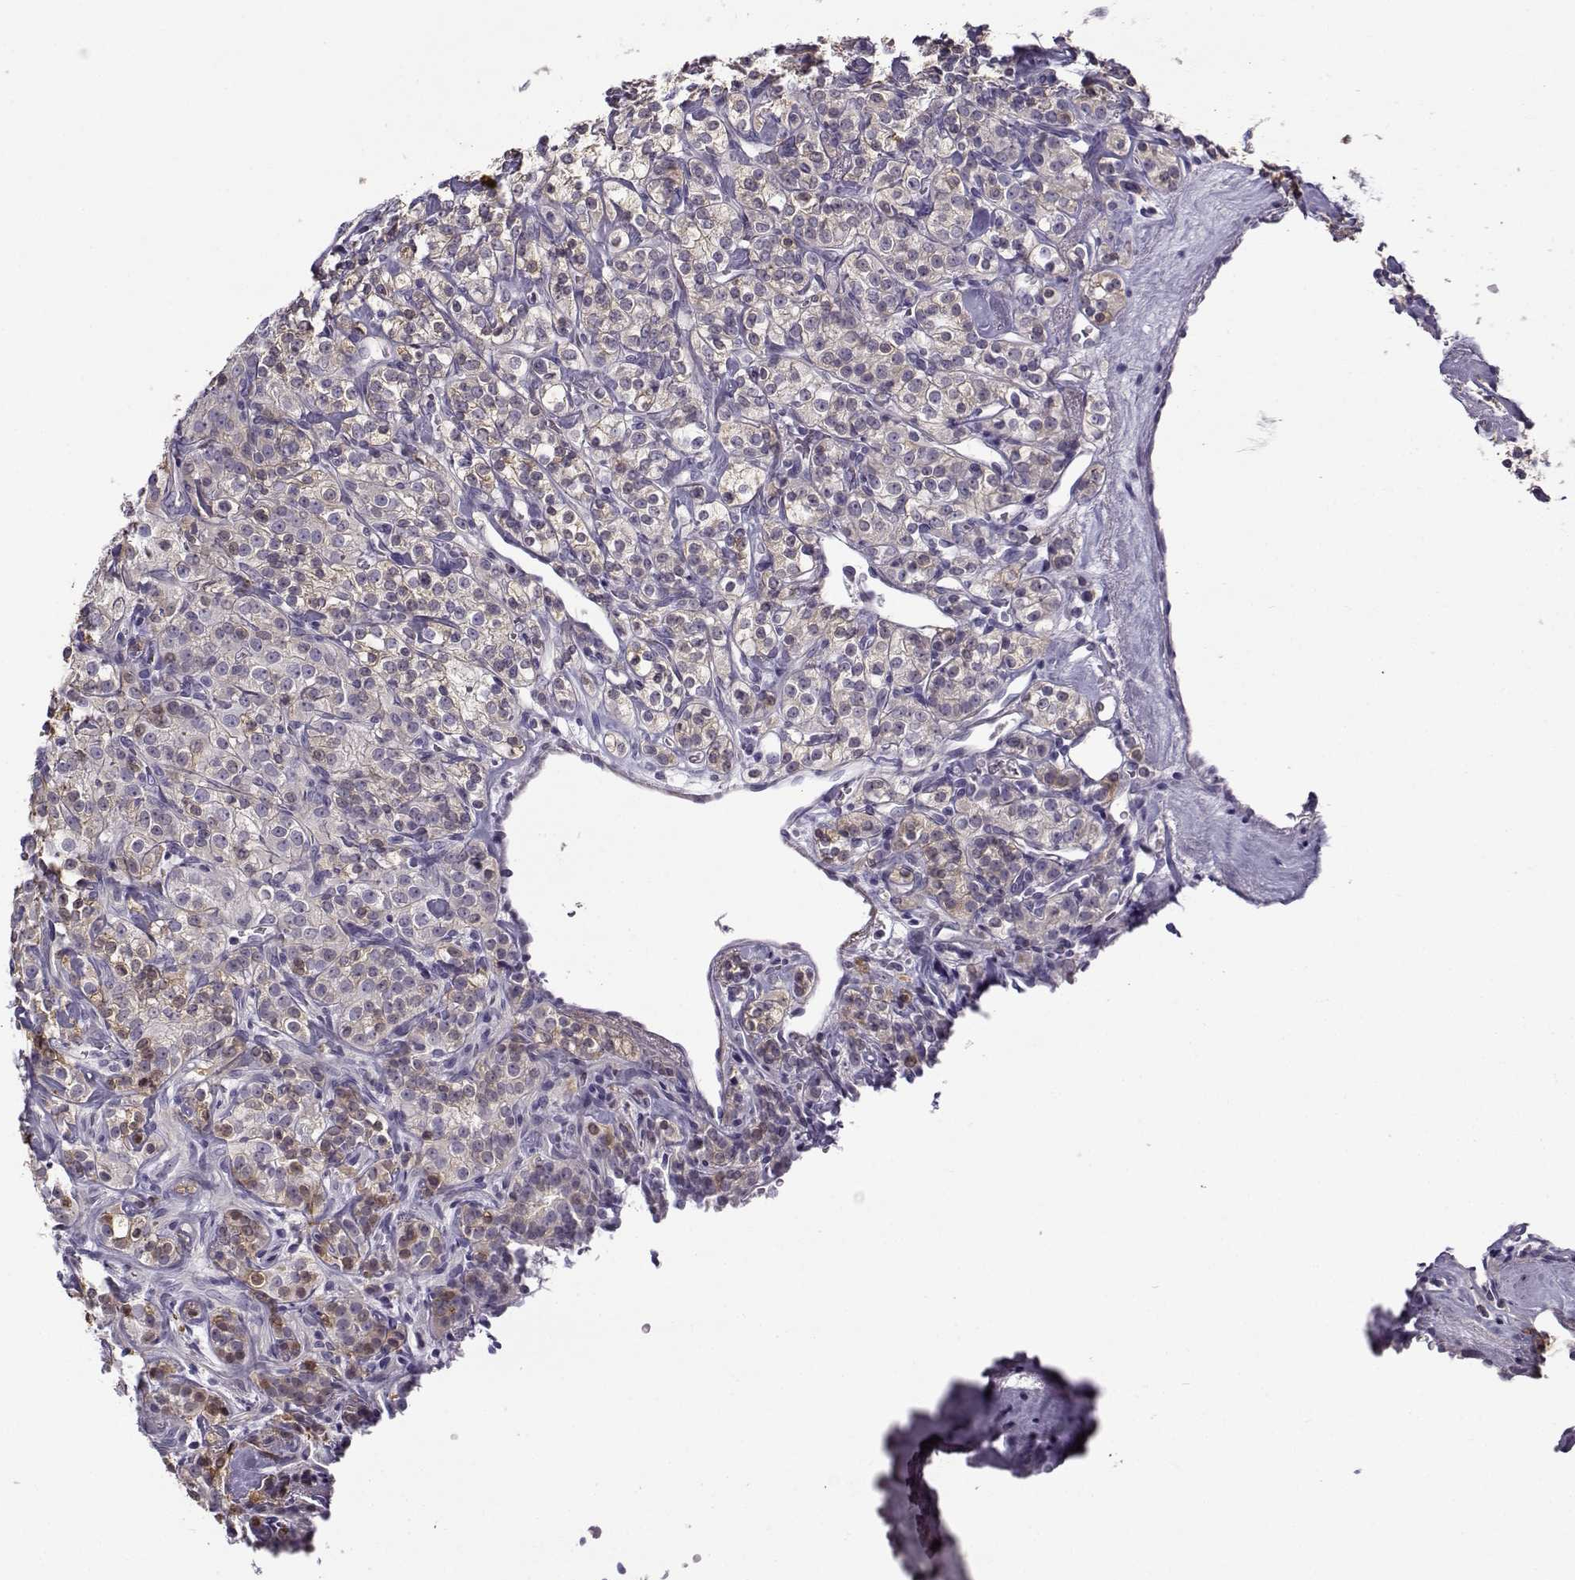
{"staining": {"intensity": "weak", "quantity": ">75%", "location": "cytoplasmic/membranous"}, "tissue": "renal cancer", "cell_type": "Tumor cells", "image_type": "cancer", "snomed": [{"axis": "morphology", "description": "Adenocarcinoma, NOS"}, {"axis": "topography", "description": "Kidney"}], "caption": "A micrograph of human renal cancer (adenocarcinoma) stained for a protein exhibits weak cytoplasmic/membranous brown staining in tumor cells. (Brightfield microscopy of DAB IHC at high magnification).", "gene": "UCP3", "patient": {"sex": "male", "age": 77}}